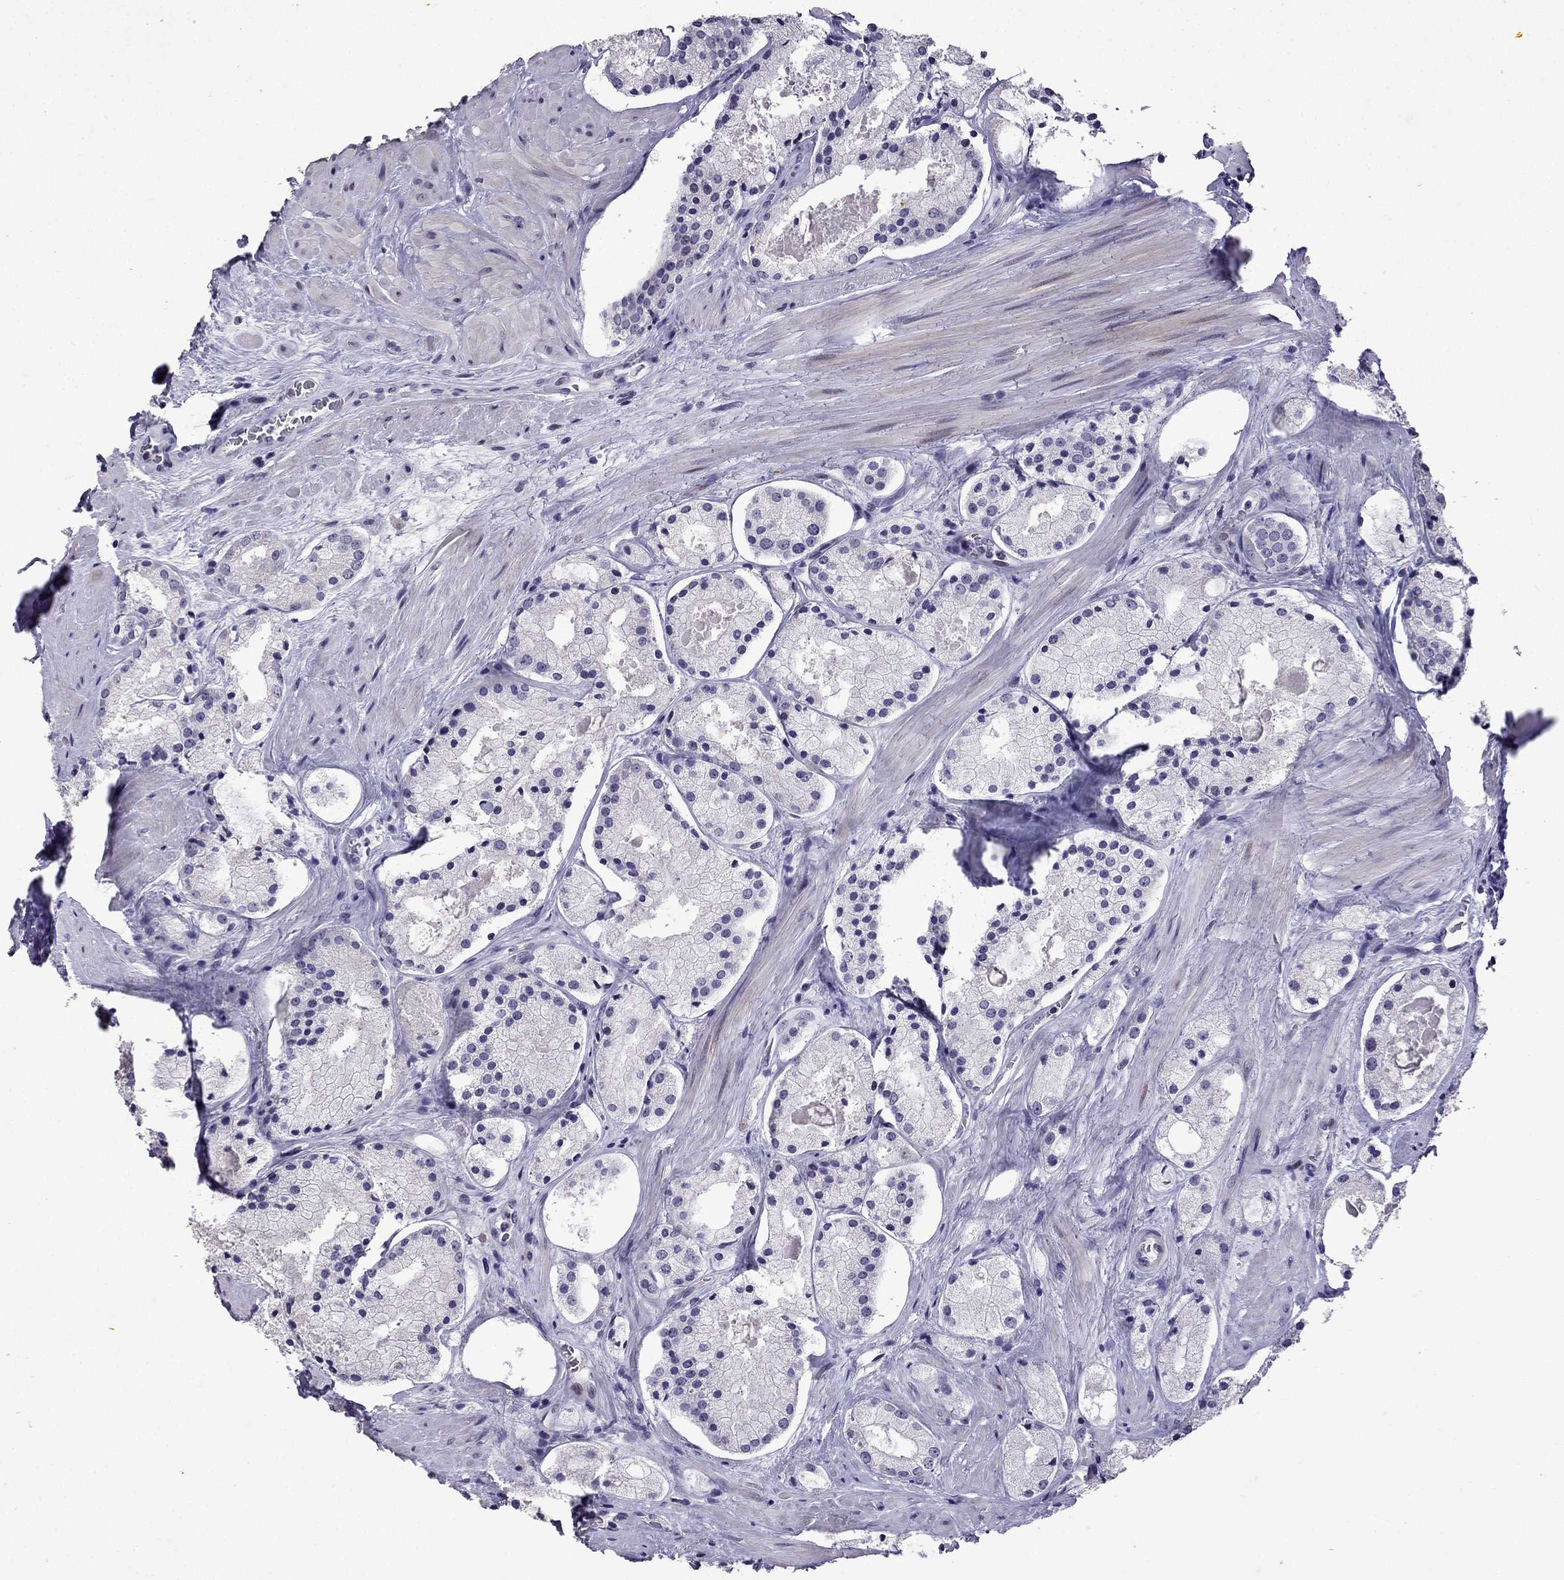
{"staining": {"intensity": "negative", "quantity": "none", "location": "none"}, "tissue": "prostate cancer", "cell_type": "Tumor cells", "image_type": "cancer", "snomed": [{"axis": "morphology", "description": "Adenocarcinoma, NOS"}, {"axis": "morphology", "description": "Adenocarcinoma, High grade"}, {"axis": "topography", "description": "Prostate"}], "caption": "Photomicrograph shows no protein staining in tumor cells of prostate cancer tissue. (DAB immunohistochemistry (IHC), high magnification).", "gene": "TTN", "patient": {"sex": "male", "age": 64}}